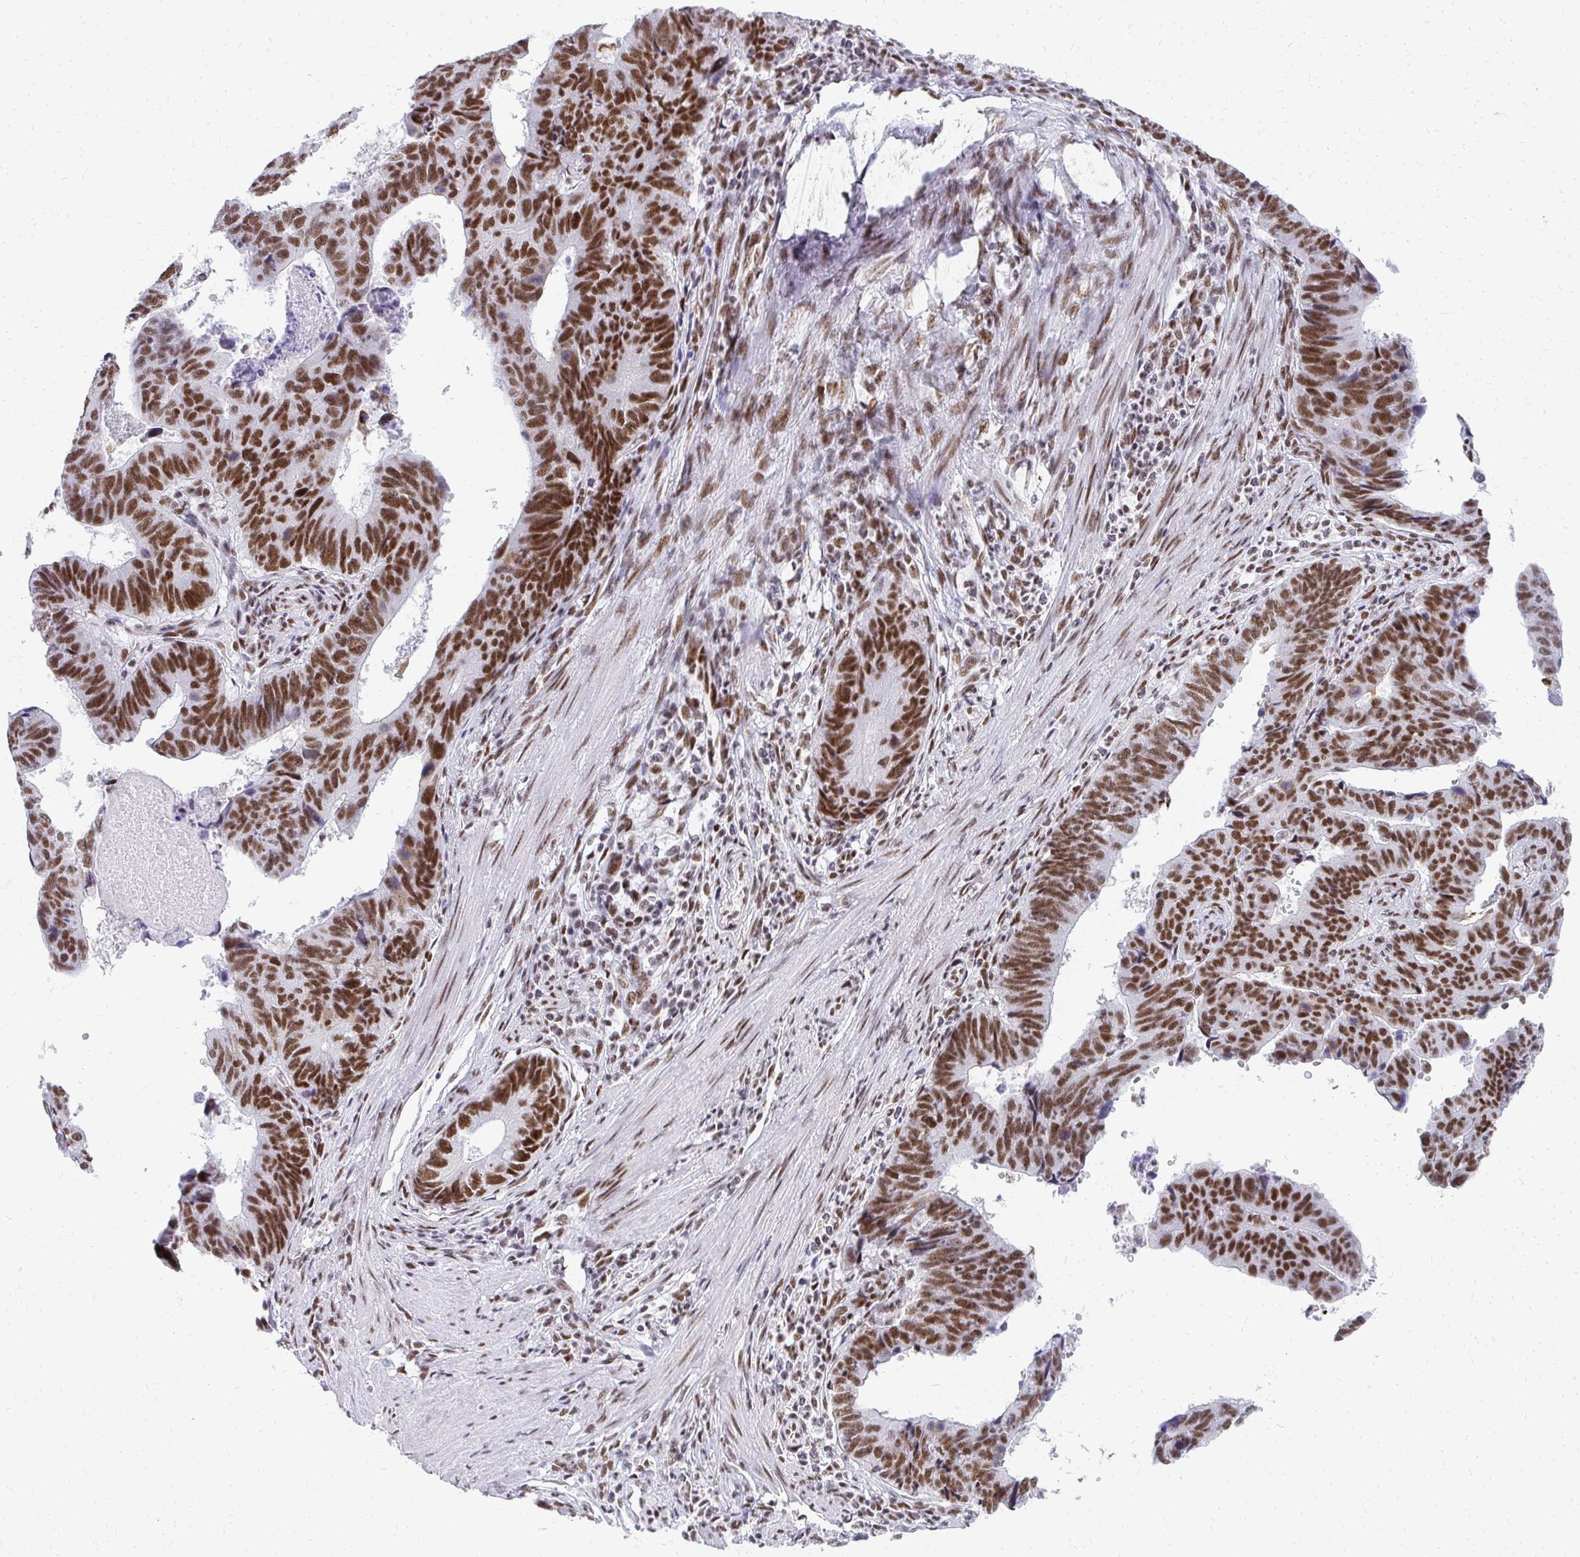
{"staining": {"intensity": "strong", "quantity": ">75%", "location": "nuclear"}, "tissue": "stomach cancer", "cell_type": "Tumor cells", "image_type": "cancer", "snomed": [{"axis": "morphology", "description": "Adenocarcinoma, NOS"}, {"axis": "topography", "description": "Stomach"}], "caption": "High-power microscopy captured an immunohistochemistry micrograph of stomach adenocarcinoma, revealing strong nuclear expression in approximately >75% of tumor cells.", "gene": "CREBBP", "patient": {"sex": "male", "age": 59}}